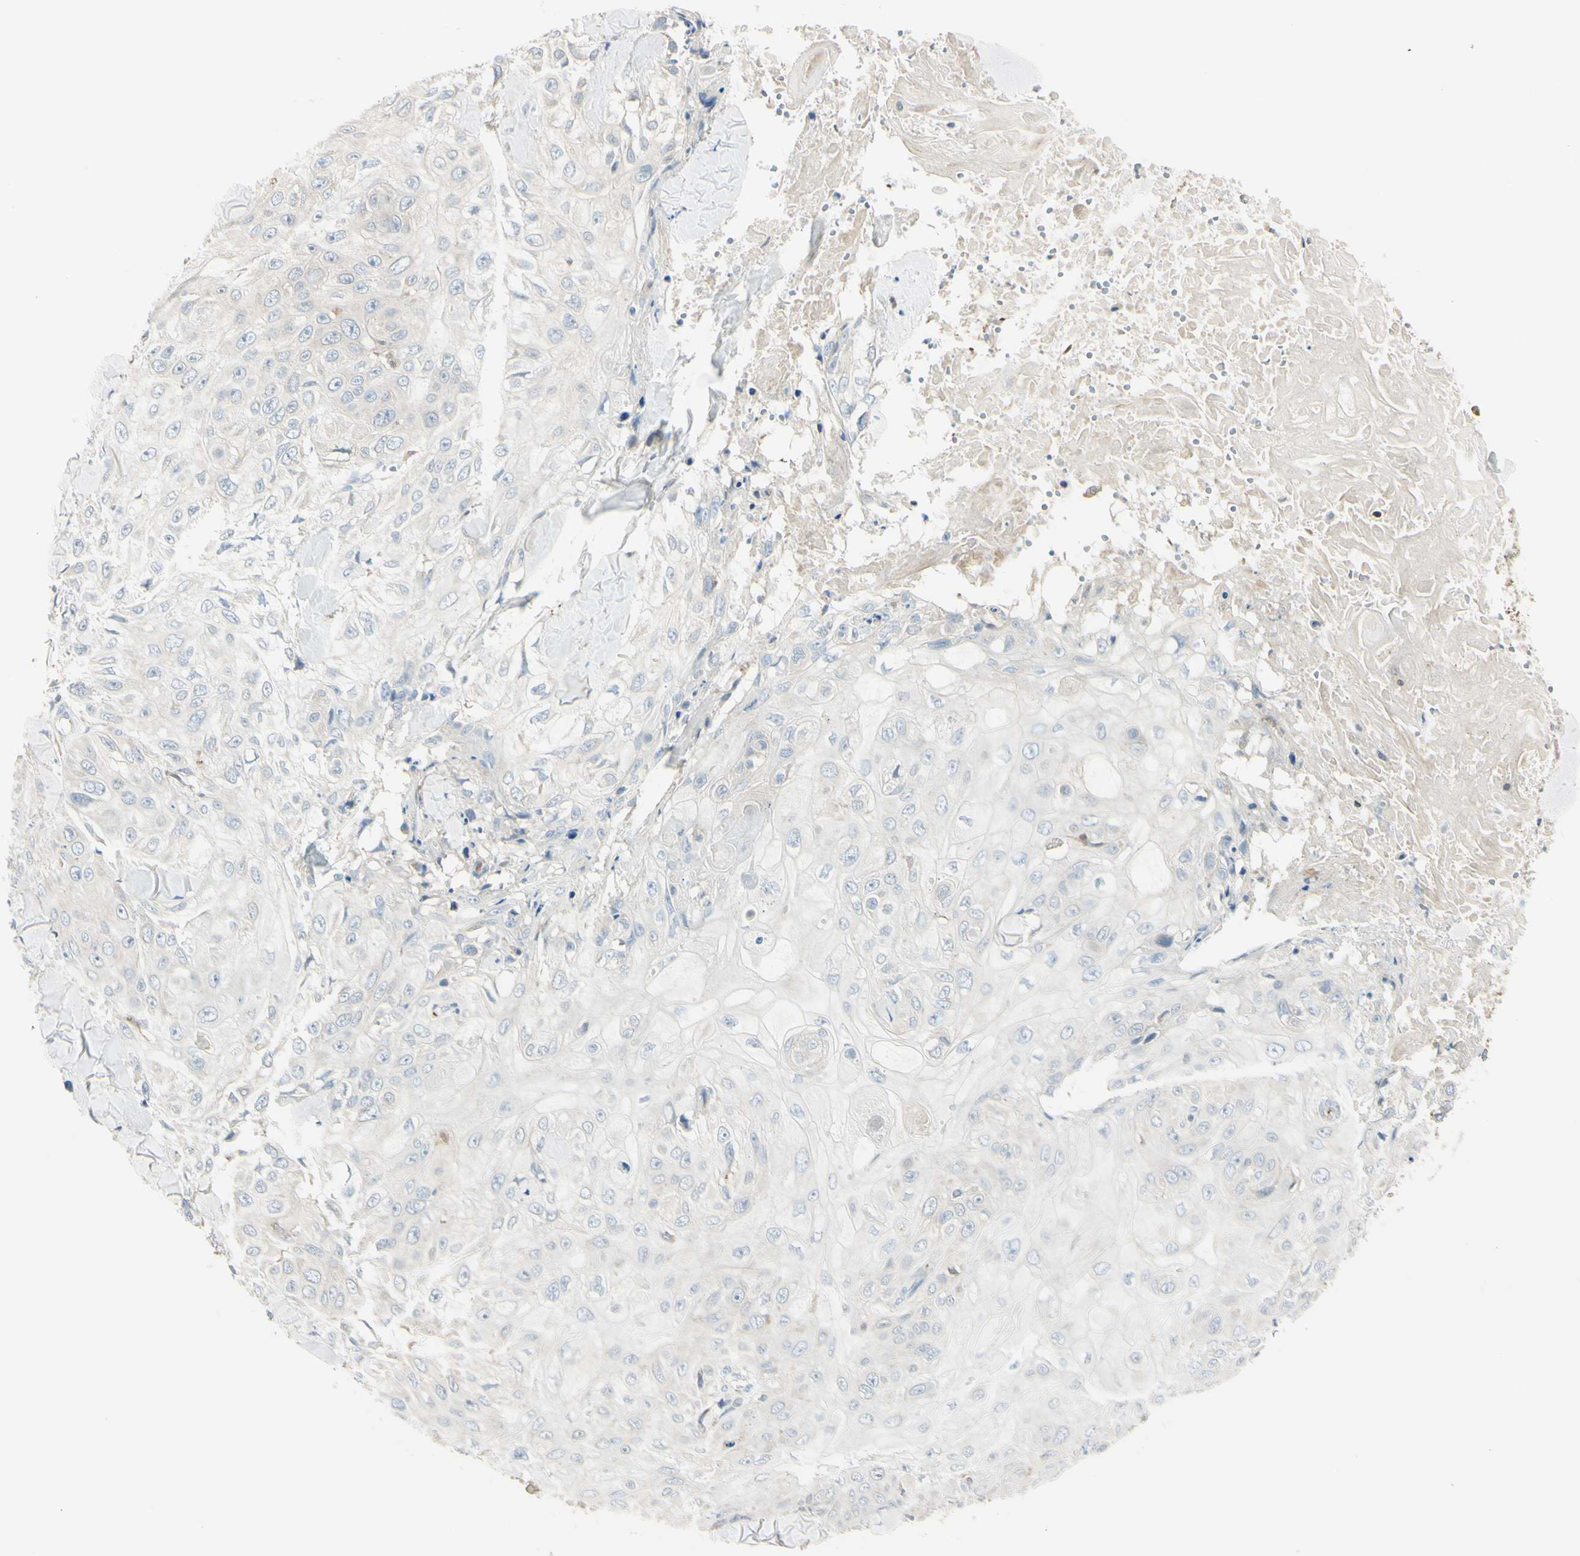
{"staining": {"intensity": "negative", "quantity": "none", "location": "none"}, "tissue": "skin cancer", "cell_type": "Tumor cells", "image_type": "cancer", "snomed": [{"axis": "morphology", "description": "Squamous cell carcinoma, NOS"}, {"axis": "topography", "description": "Skin"}], "caption": "DAB immunohistochemical staining of human skin cancer reveals no significant staining in tumor cells.", "gene": "CYRIB", "patient": {"sex": "male", "age": 86}}